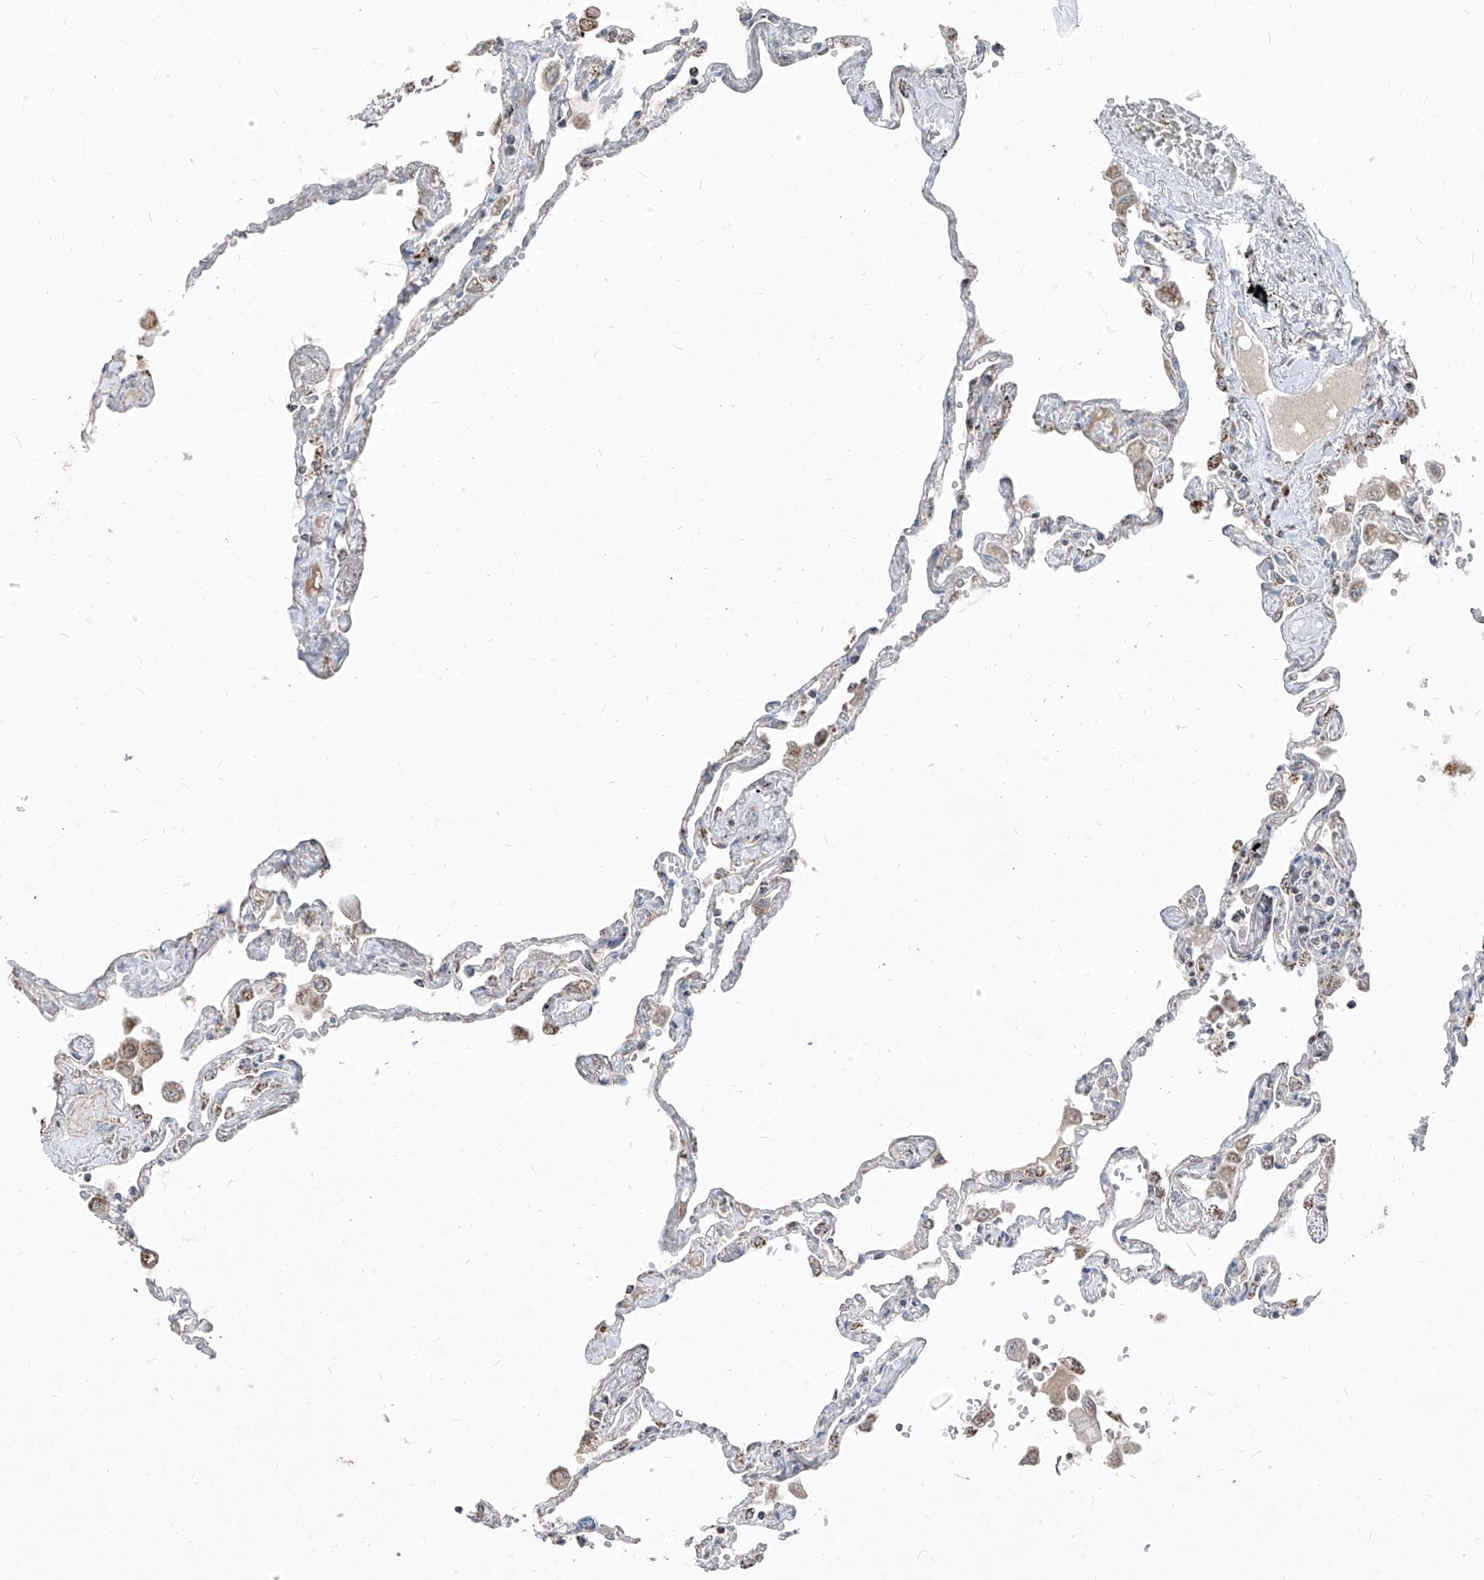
{"staining": {"intensity": "moderate", "quantity": "<25%", "location": "cytoplasmic/membranous"}, "tissue": "lung", "cell_type": "Alveolar cells", "image_type": "normal", "snomed": [{"axis": "morphology", "description": "Normal tissue, NOS"}, {"axis": "topography", "description": "Lung"}], "caption": "The image reveals immunohistochemical staining of normal lung. There is moderate cytoplasmic/membranous expression is seen in about <25% of alveolar cells. (DAB IHC, brown staining for protein, blue staining for nuclei).", "gene": "NDUFB3", "patient": {"sex": "female", "age": 67}}